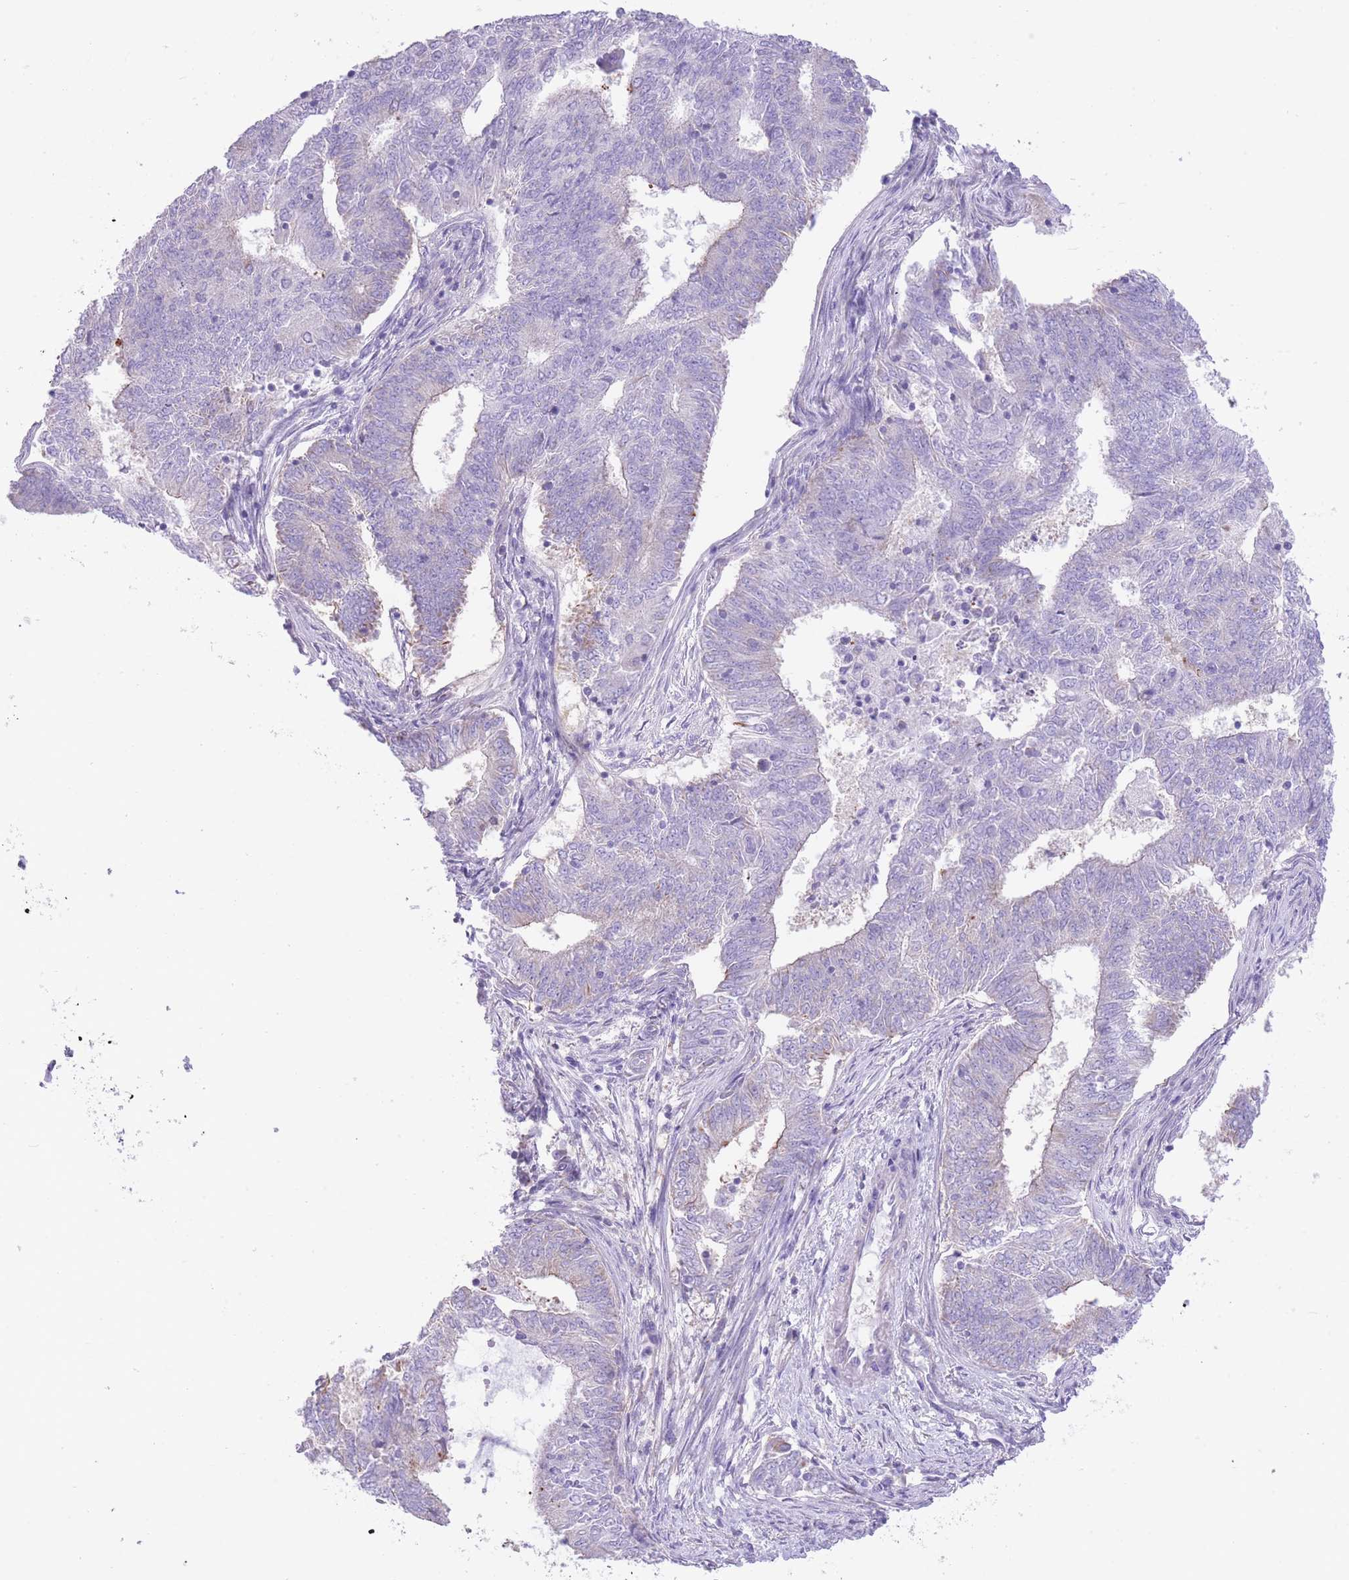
{"staining": {"intensity": "negative", "quantity": "none", "location": "none"}, "tissue": "endometrial cancer", "cell_type": "Tumor cells", "image_type": "cancer", "snomed": [{"axis": "morphology", "description": "Adenocarcinoma, NOS"}, {"axis": "topography", "description": "Endometrium"}], "caption": "Immunohistochemistry of human endometrial cancer reveals no staining in tumor cells.", "gene": "RHOU", "patient": {"sex": "female", "age": 62}}